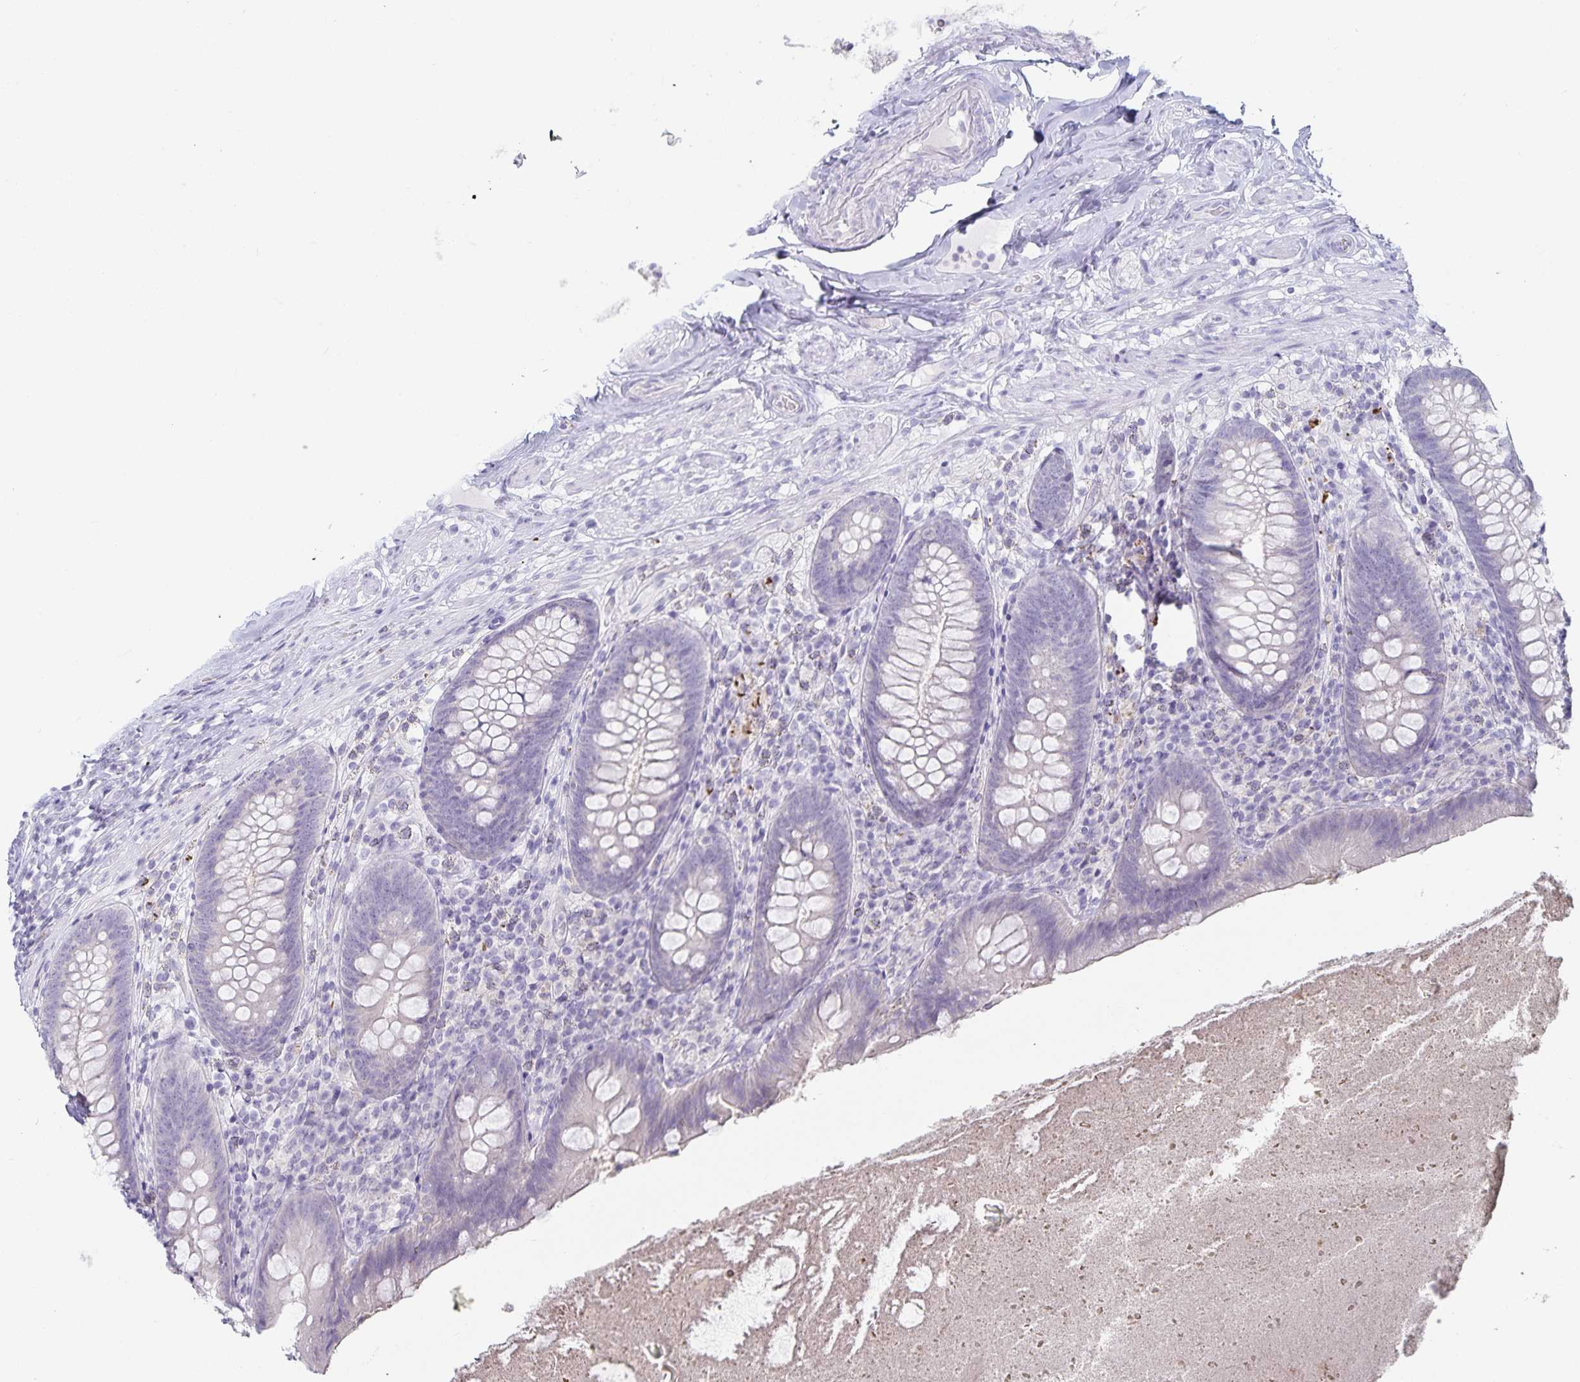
{"staining": {"intensity": "negative", "quantity": "none", "location": "none"}, "tissue": "appendix", "cell_type": "Glandular cells", "image_type": "normal", "snomed": [{"axis": "morphology", "description": "Normal tissue, NOS"}, {"axis": "topography", "description": "Appendix"}], "caption": "A photomicrograph of appendix stained for a protein demonstrates no brown staining in glandular cells.", "gene": "DNAH9", "patient": {"sex": "male", "age": 47}}